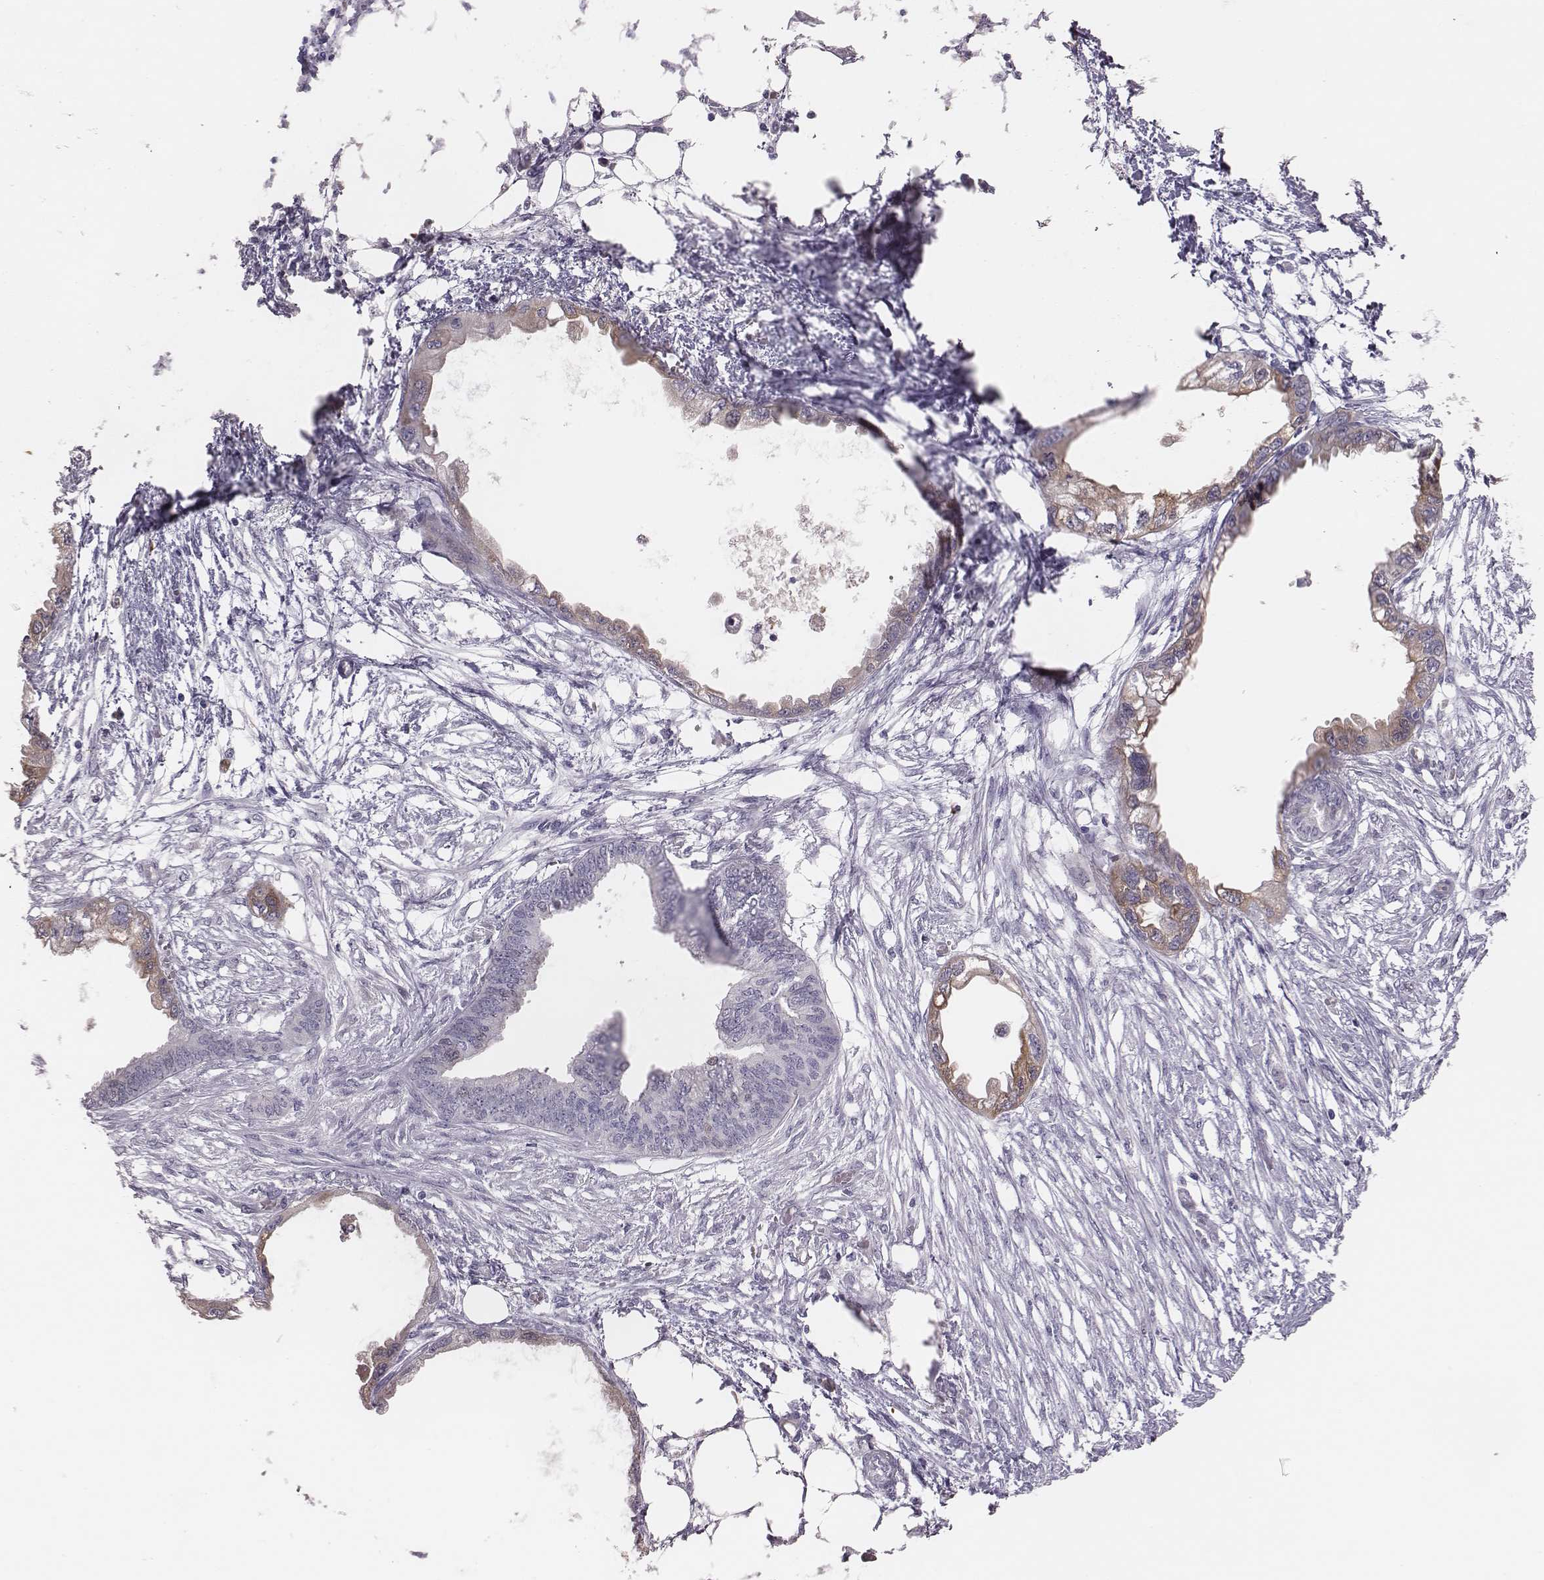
{"staining": {"intensity": "moderate", "quantity": ">75%", "location": "cytoplasmic/membranous"}, "tissue": "endometrial cancer", "cell_type": "Tumor cells", "image_type": "cancer", "snomed": [{"axis": "morphology", "description": "Adenocarcinoma, NOS"}, {"axis": "morphology", "description": "Adenocarcinoma, metastatic, NOS"}, {"axis": "topography", "description": "Adipose tissue"}, {"axis": "topography", "description": "Endometrium"}], "caption": "Endometrial adenocarcinoma tissue reveals moderate cytoplasmic/membranous expression in approximately >75% of tumor cells", "gene": "PBK", "patient": {"sex": "female", "age": 67}}